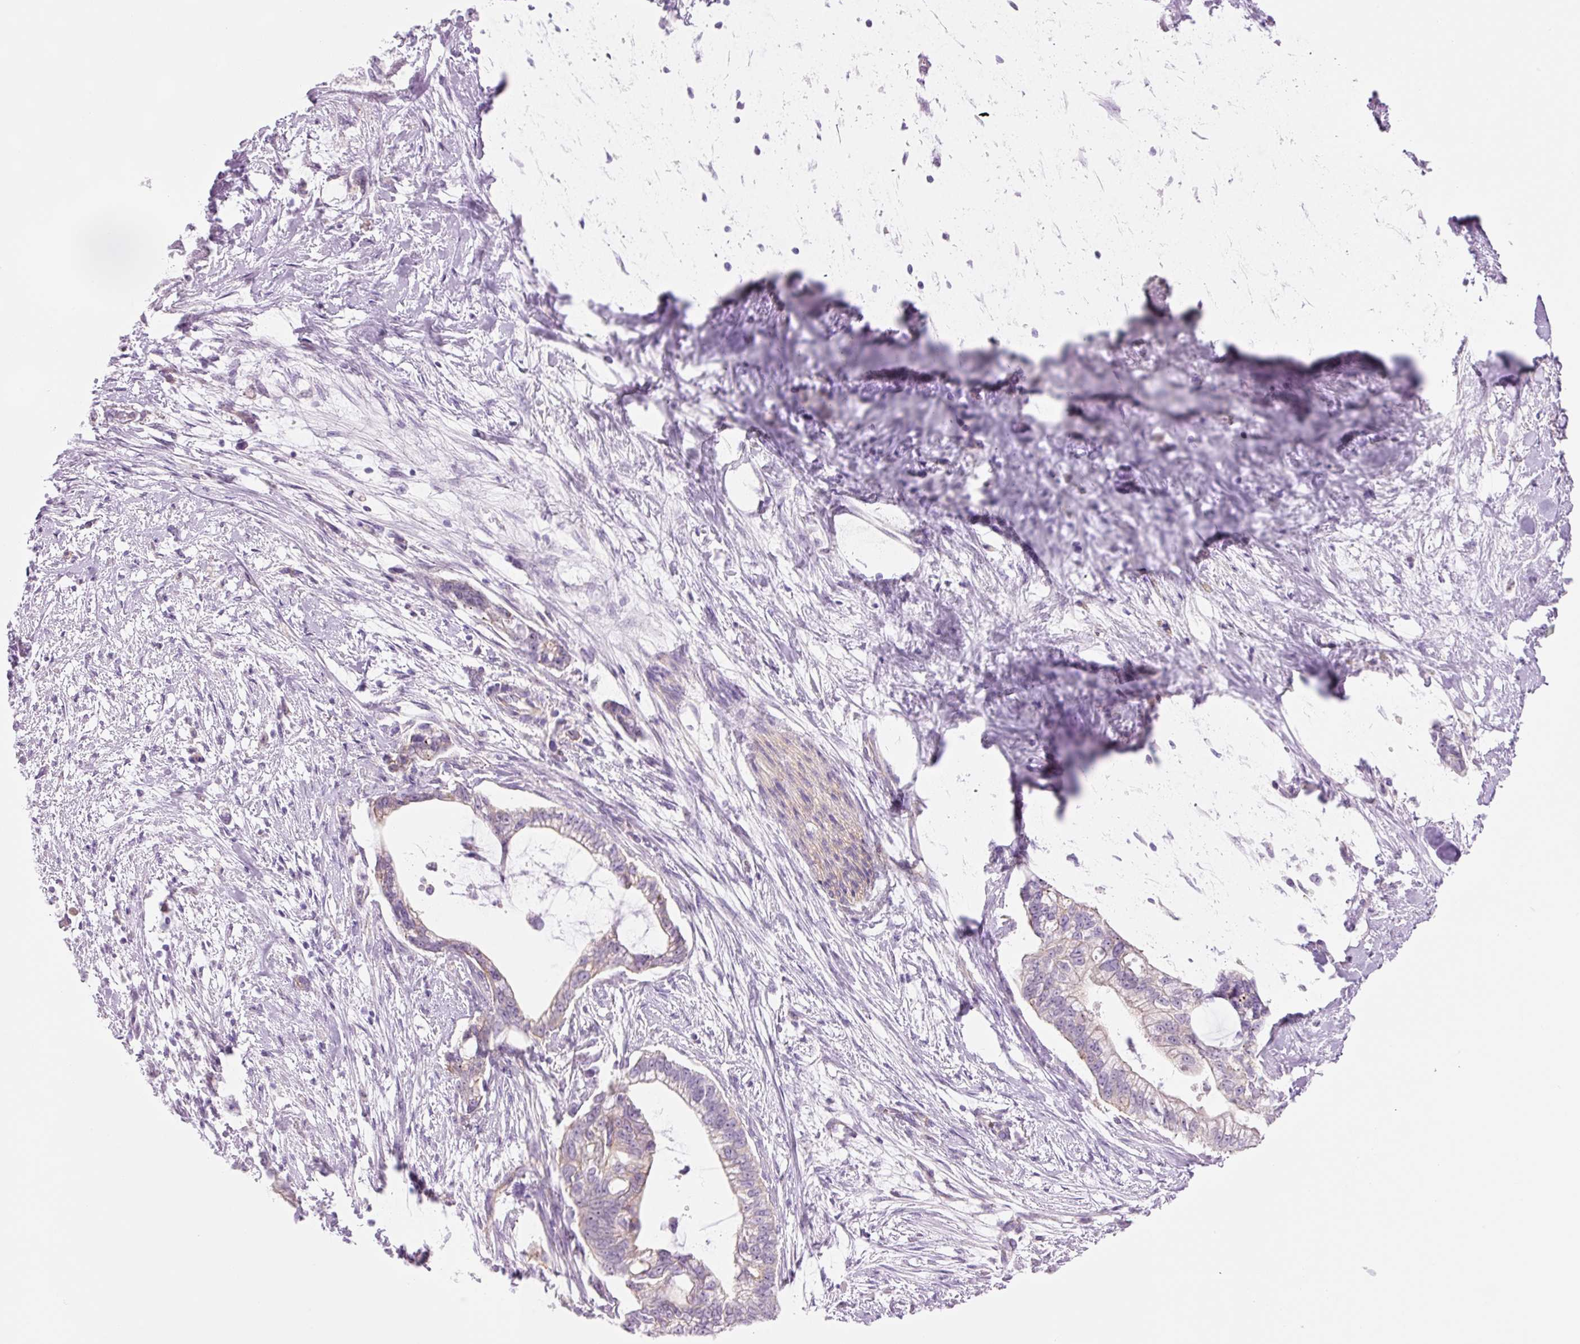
{"staining": {"intensity": "weak", "quantity": "25%-75%", "location": "cytoplasmic/membranous"}, "tissue": "pancreatic cancer", "cell_type": "Tumor cells", "image_type": "cancer", "snomed": [{"axis": "morphology", "description": "Adenocarcinoma, NOS"}, {"axis": "topography", "description": "Pancreas"}], "caption": "Adenocarcinoma (pancreatic) stained with DAB (3,3'-diaminobenzidine) immunohistochemistry displays low levels of weak cytoplasmic/membranous staining in about 25%-75% of tumor cells.", "gene": "HSPA4L", "patient": {"sex": "male", "age": 70}}